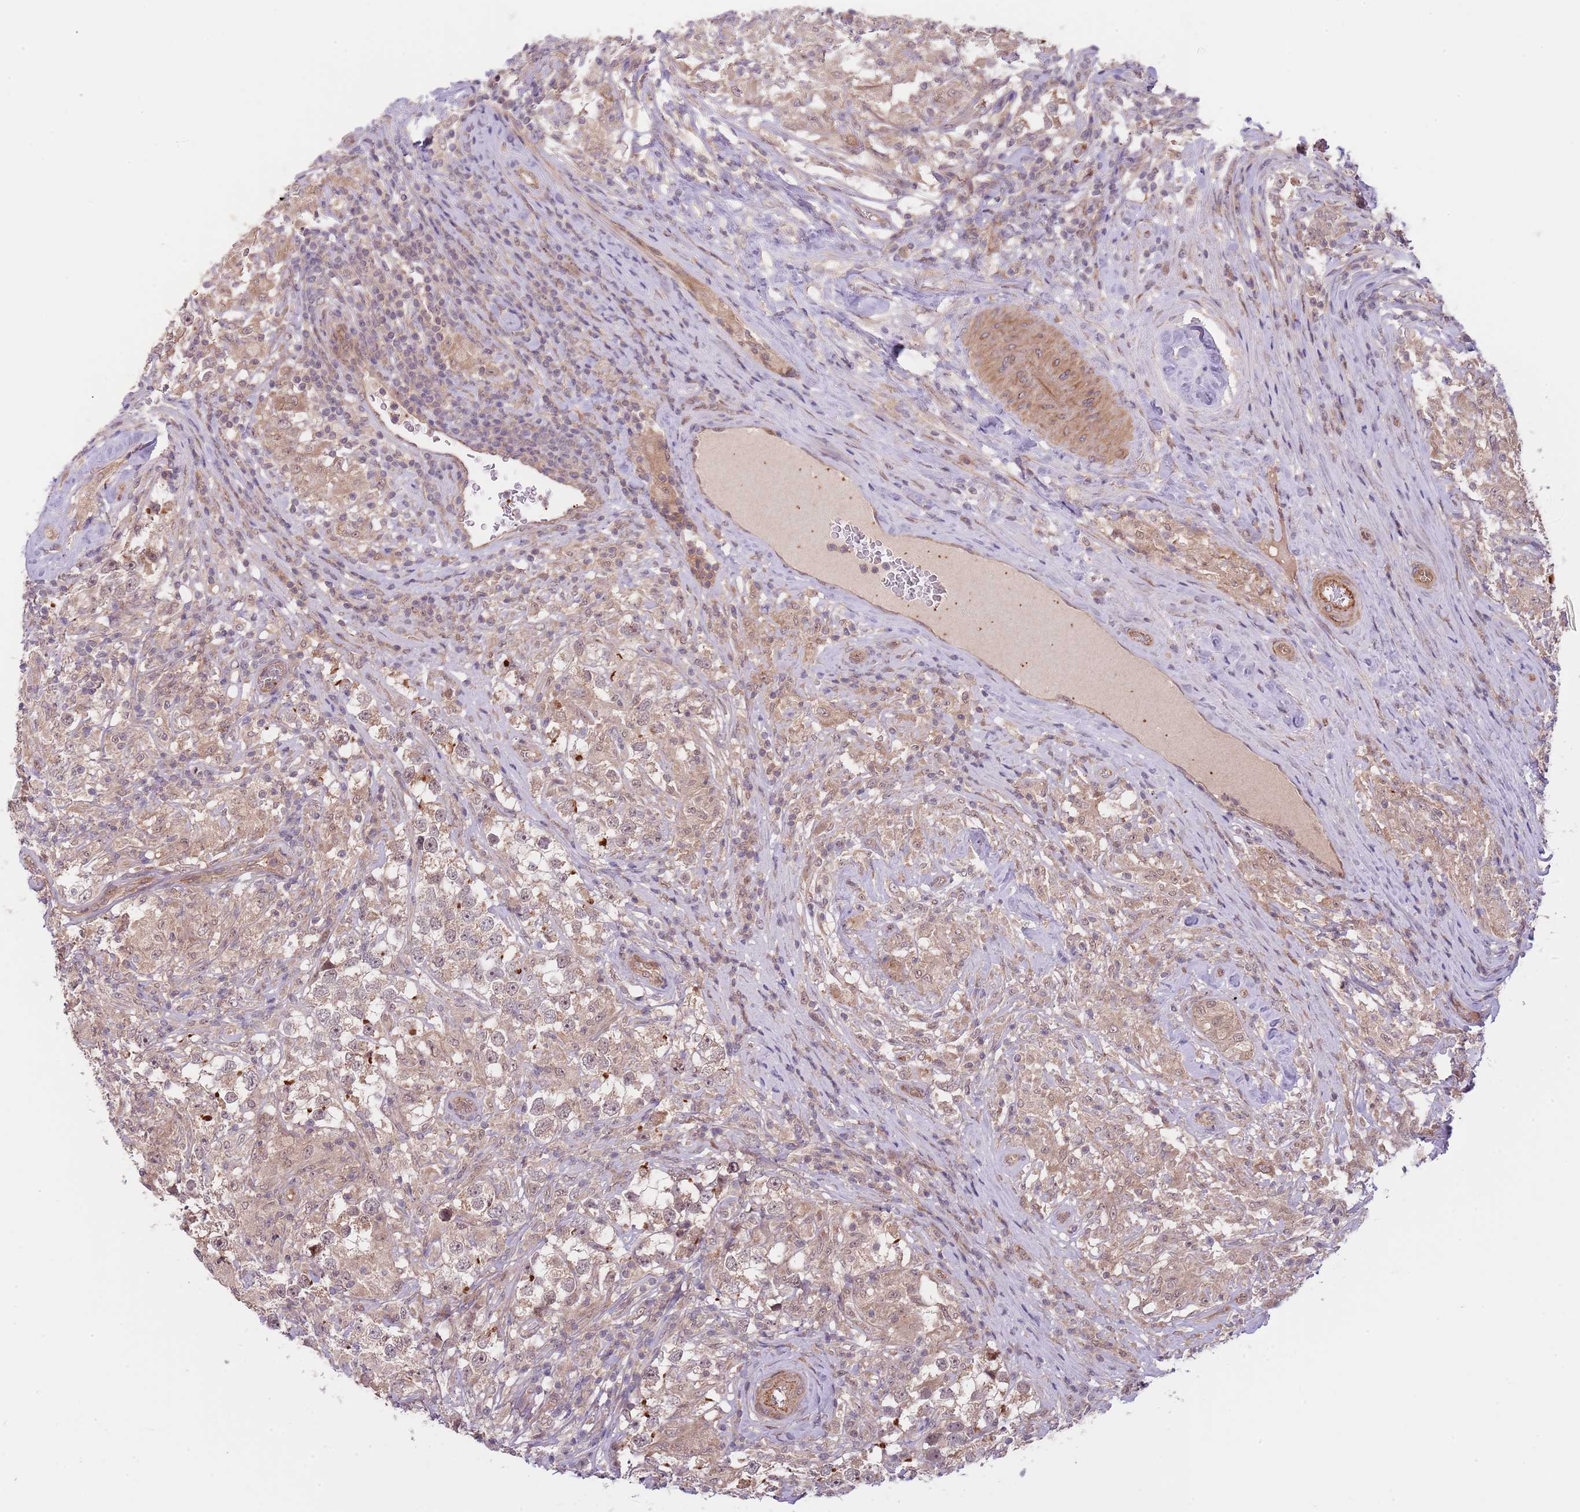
{"staining": {"intensity": "weak", "quantity": "25%-75%", "location": "cytoplasmic/membranous"}, "tissue": "testis cancer", "cell_type": "Tumor cells", "image_type": "cancer", "snomed": [{"axis": "morphology", "description": "Seminoma, NOS"}, {"axis": "topography", "description": "Testis"}], "caption": "Protein staining reveals weak cytoplasmic/membranous positivity in approximately 25%-75% of tumor cells in seminoma (testis).", "gene": "PRR16", "patient": {"sex": "male", "age": 46}}